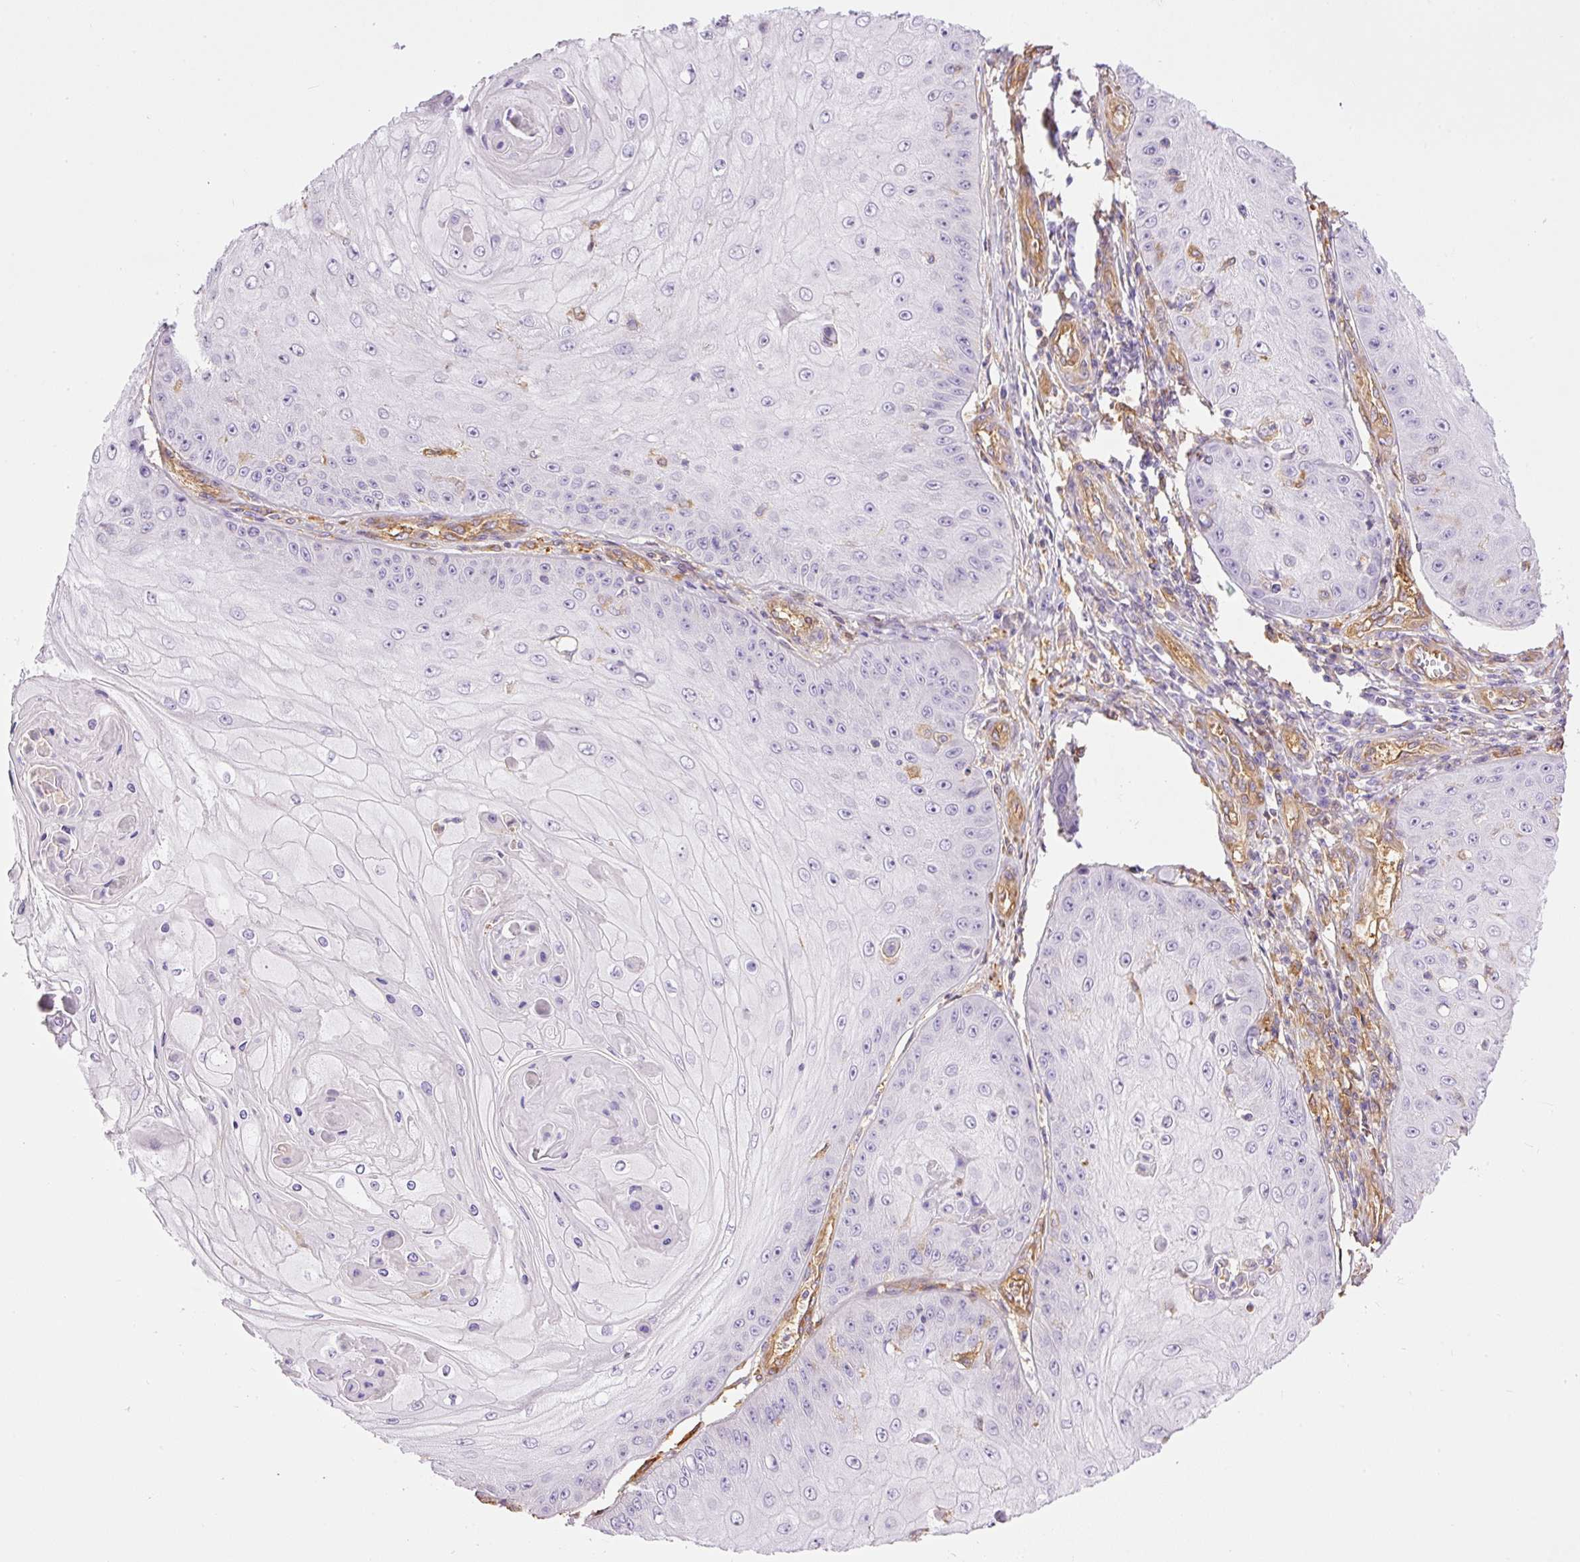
{"staining": {"intensity": "negative", "quantity": "none", "location": "none"}, "tissue": "skin cancer", "cell_type": "Tumor cells", "image_type": "cancer", "snomed": [{"axis": "morphology", "description": "Squamous cell carcinoma, NOS"}, {"axis": "topography", "description": "Skin"}], "caption": "Skin cancer was stained to show a protein in brown. There is no significant expression in tumor cells.", "gene": "IL10RB", "patient": {"sex": "male", "age": 70}}